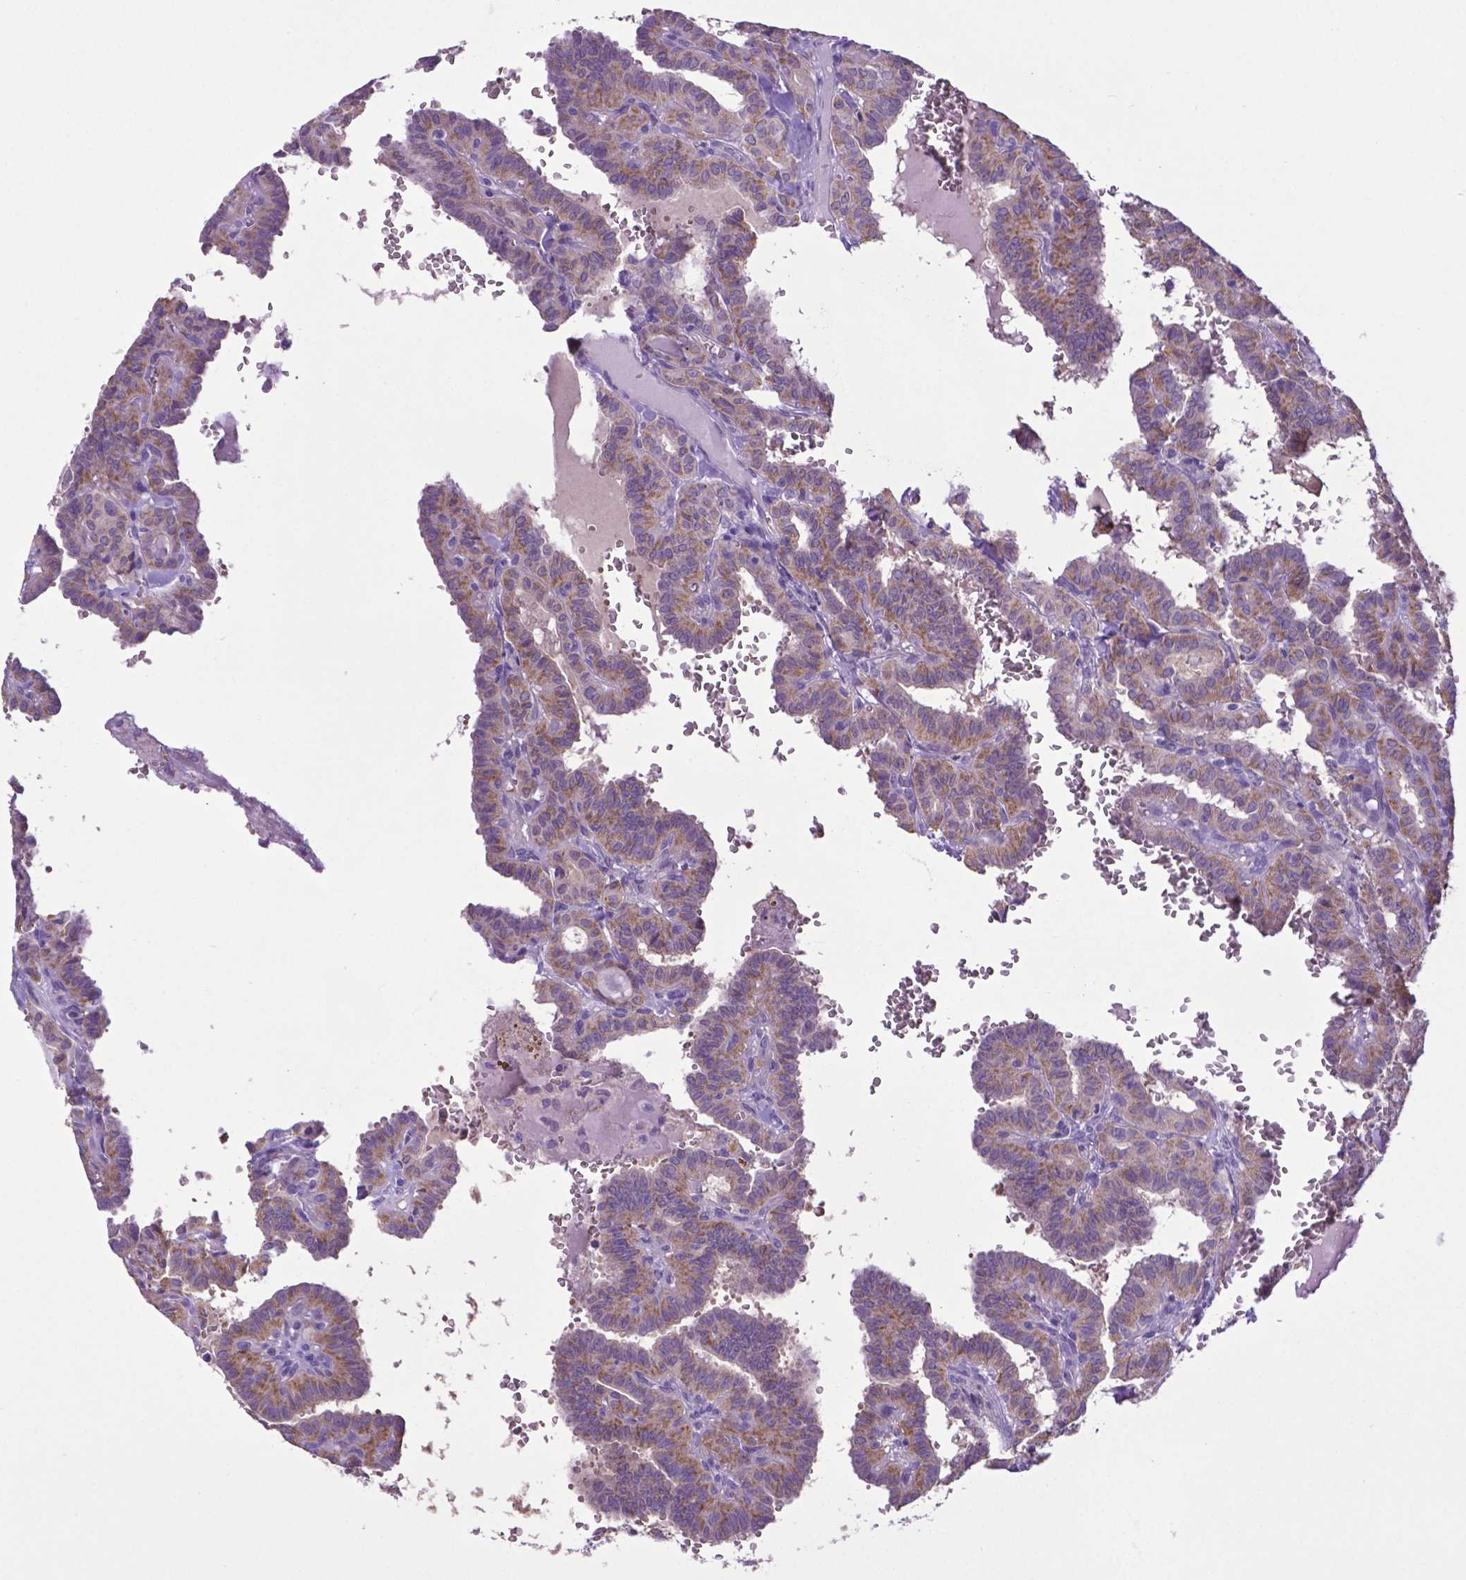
{"staining": {"intensity": "moderate", "quantity": "25%-75%", "location": "cytoplasmic/membranous"}, "tissue": "thyroid cancer", "cell_type": "Tumor cells", "image_type": "cancer", "snomed": [{"axis": "morphology", "description": "Papillary adenocarcinoma, NOS"}, {"axis": "topography", "description": "Thyroid gland"}], "caption": "A medium amount of moderate cytoplasmic/membranous positivity is seen in approximately 25%-75% of tumor cells in papillary adenocarcinoma (thyroid) tissue. The protein of interest is stained brown, and the nuclei are stained in blue (DAB (3,3'-diaminobenzidine) IHC with brightfield microscopy, high magnification).", "gene": "ADRA2B", "patient": {"sex": "female", "age": 21}}